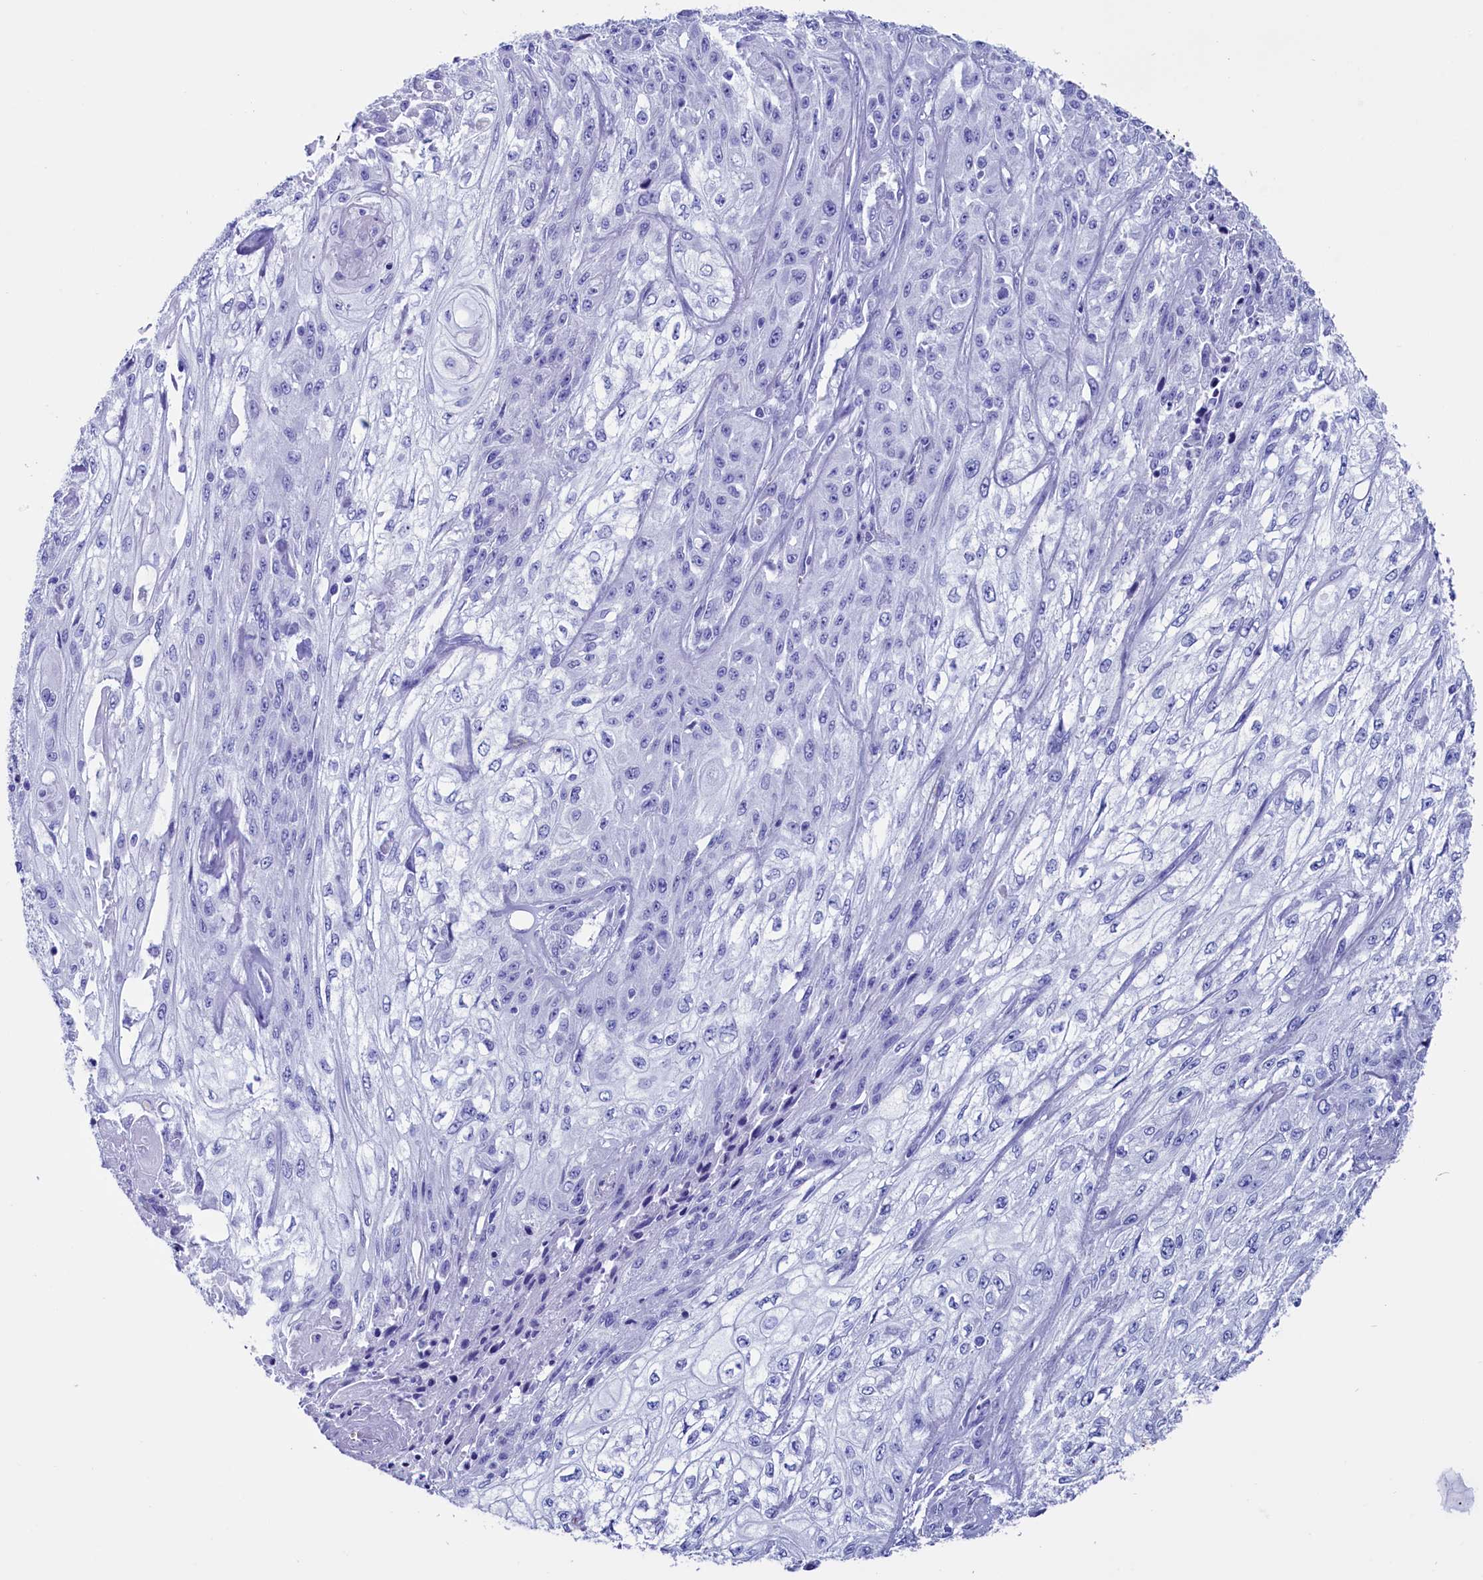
{"staining": {"intensity": "negative", "quantity": "none", "location": "none"}, "tissue": "skin cancer", "cell_type": "Tumor cells", "image_type": "cancer", "snomed": [{"axis": "morphology", "description": "Squamous cell carcinoma, NOS"}, {"axis": "morphology", "description": "Squamous cell carcinoma, metastatic, NOS"}, {"axis": "topography", "description": "Skin"}, {"axis": "topography", "description": "Lymph node"}], "caption": "This micrograph is of skin cancer stained with immunohistochemistry to label a protein in brown with the nuclei are counter-stained blue. There is no positivity in tumor cells.", "gene": "ANKRD29", "patient": {"sex": "male", "age": 75}}